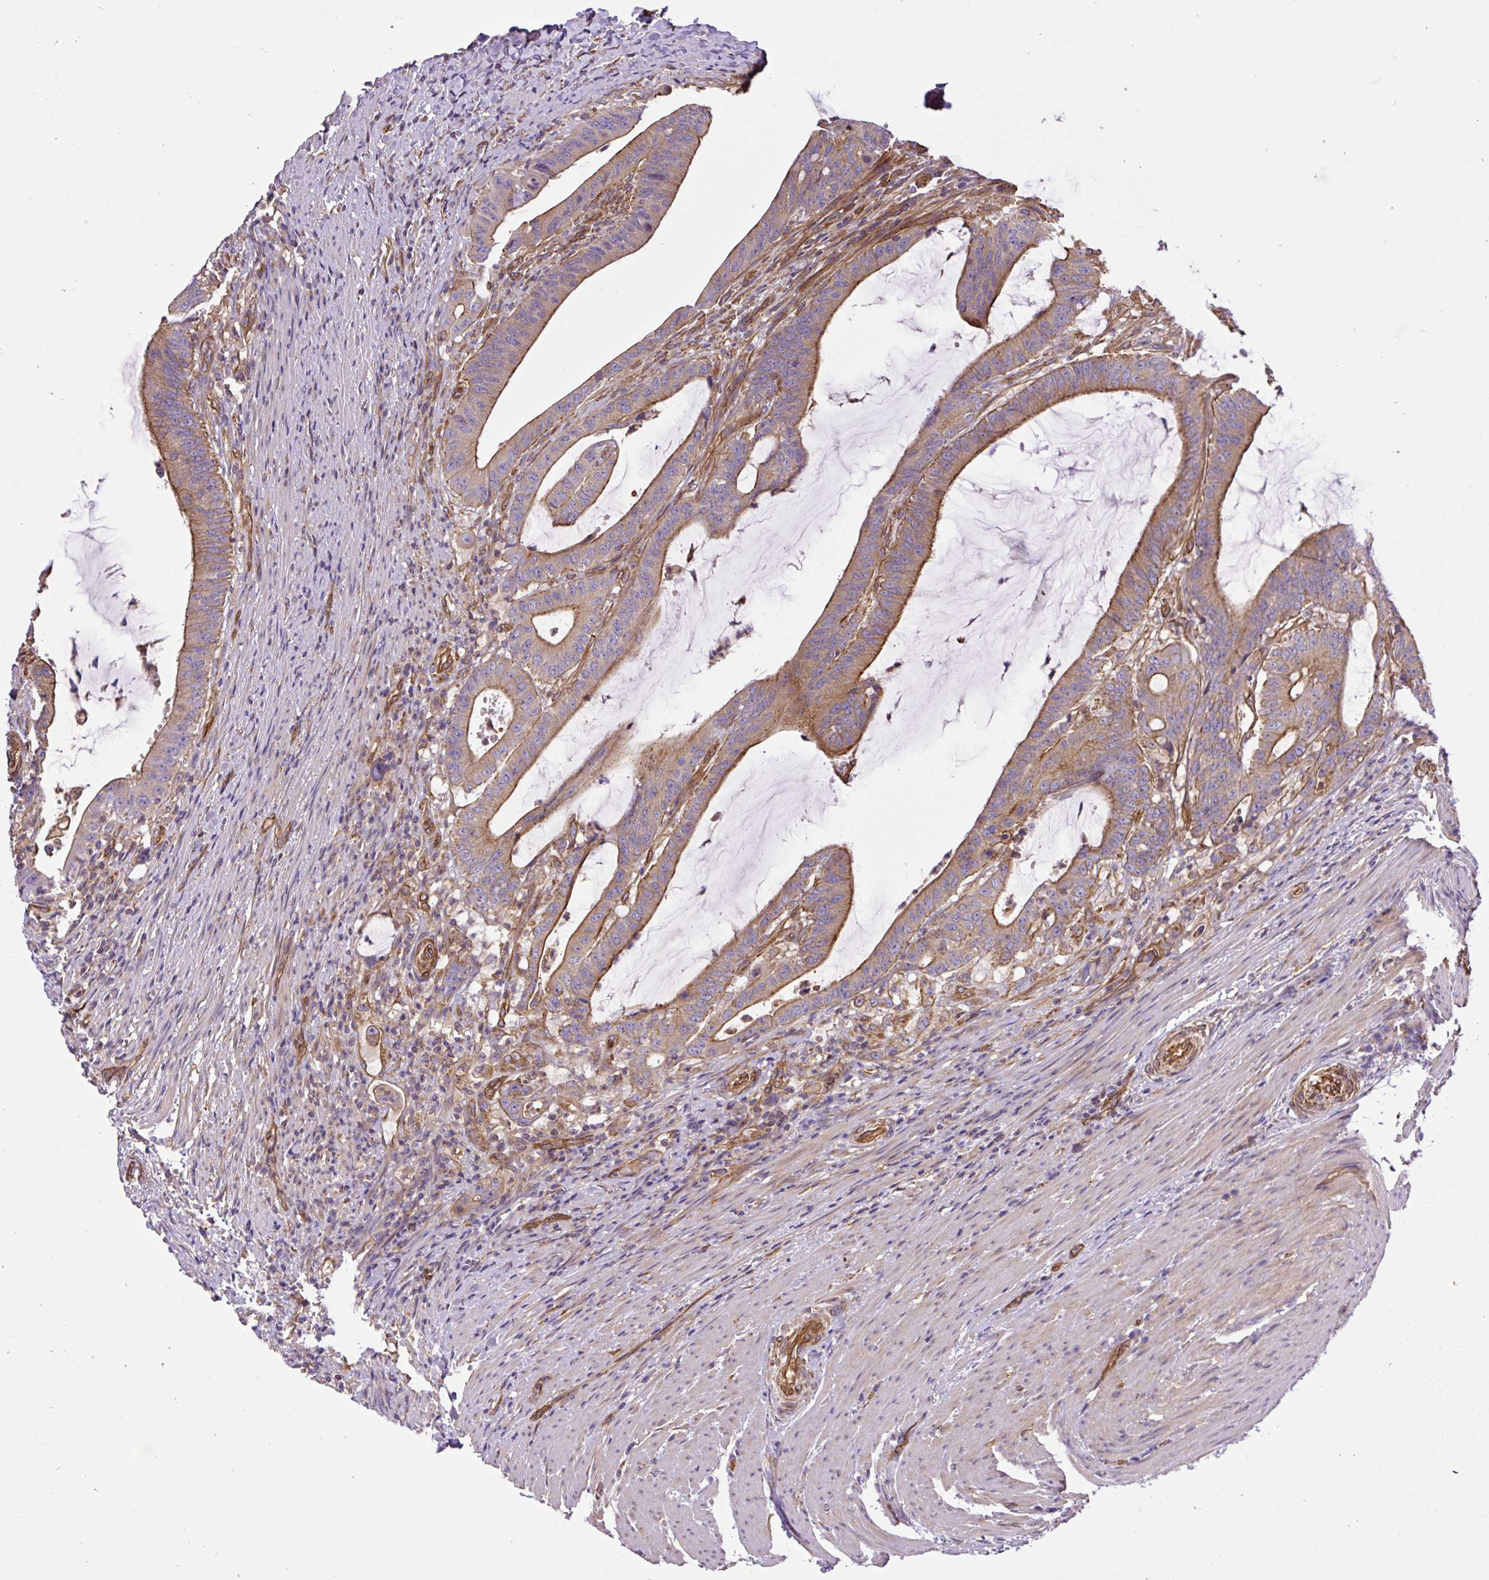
{"staining": {"intensity": "moderate", "quantity": "25%-75%", "location": "cytoplasmic/membranous"}, "tissue": "colorectal cancer", "cell_type": "Tumor cells", "image_type": "cancer", "snomed": [{"axis": "morphology", "description": "Adenocarcinoma, NOS"}, {"axis": "topography", "description": "Colon"}], "caption": "Immunohistochemical staining of human adenocarcinoma (colorectal) shows medium levels of moderate cytoplasmic/membranous staining in approximately 25%-75% of tumor cells.", "gene": "DCTN1", "patient": {"sex": "female", "age": 43}}